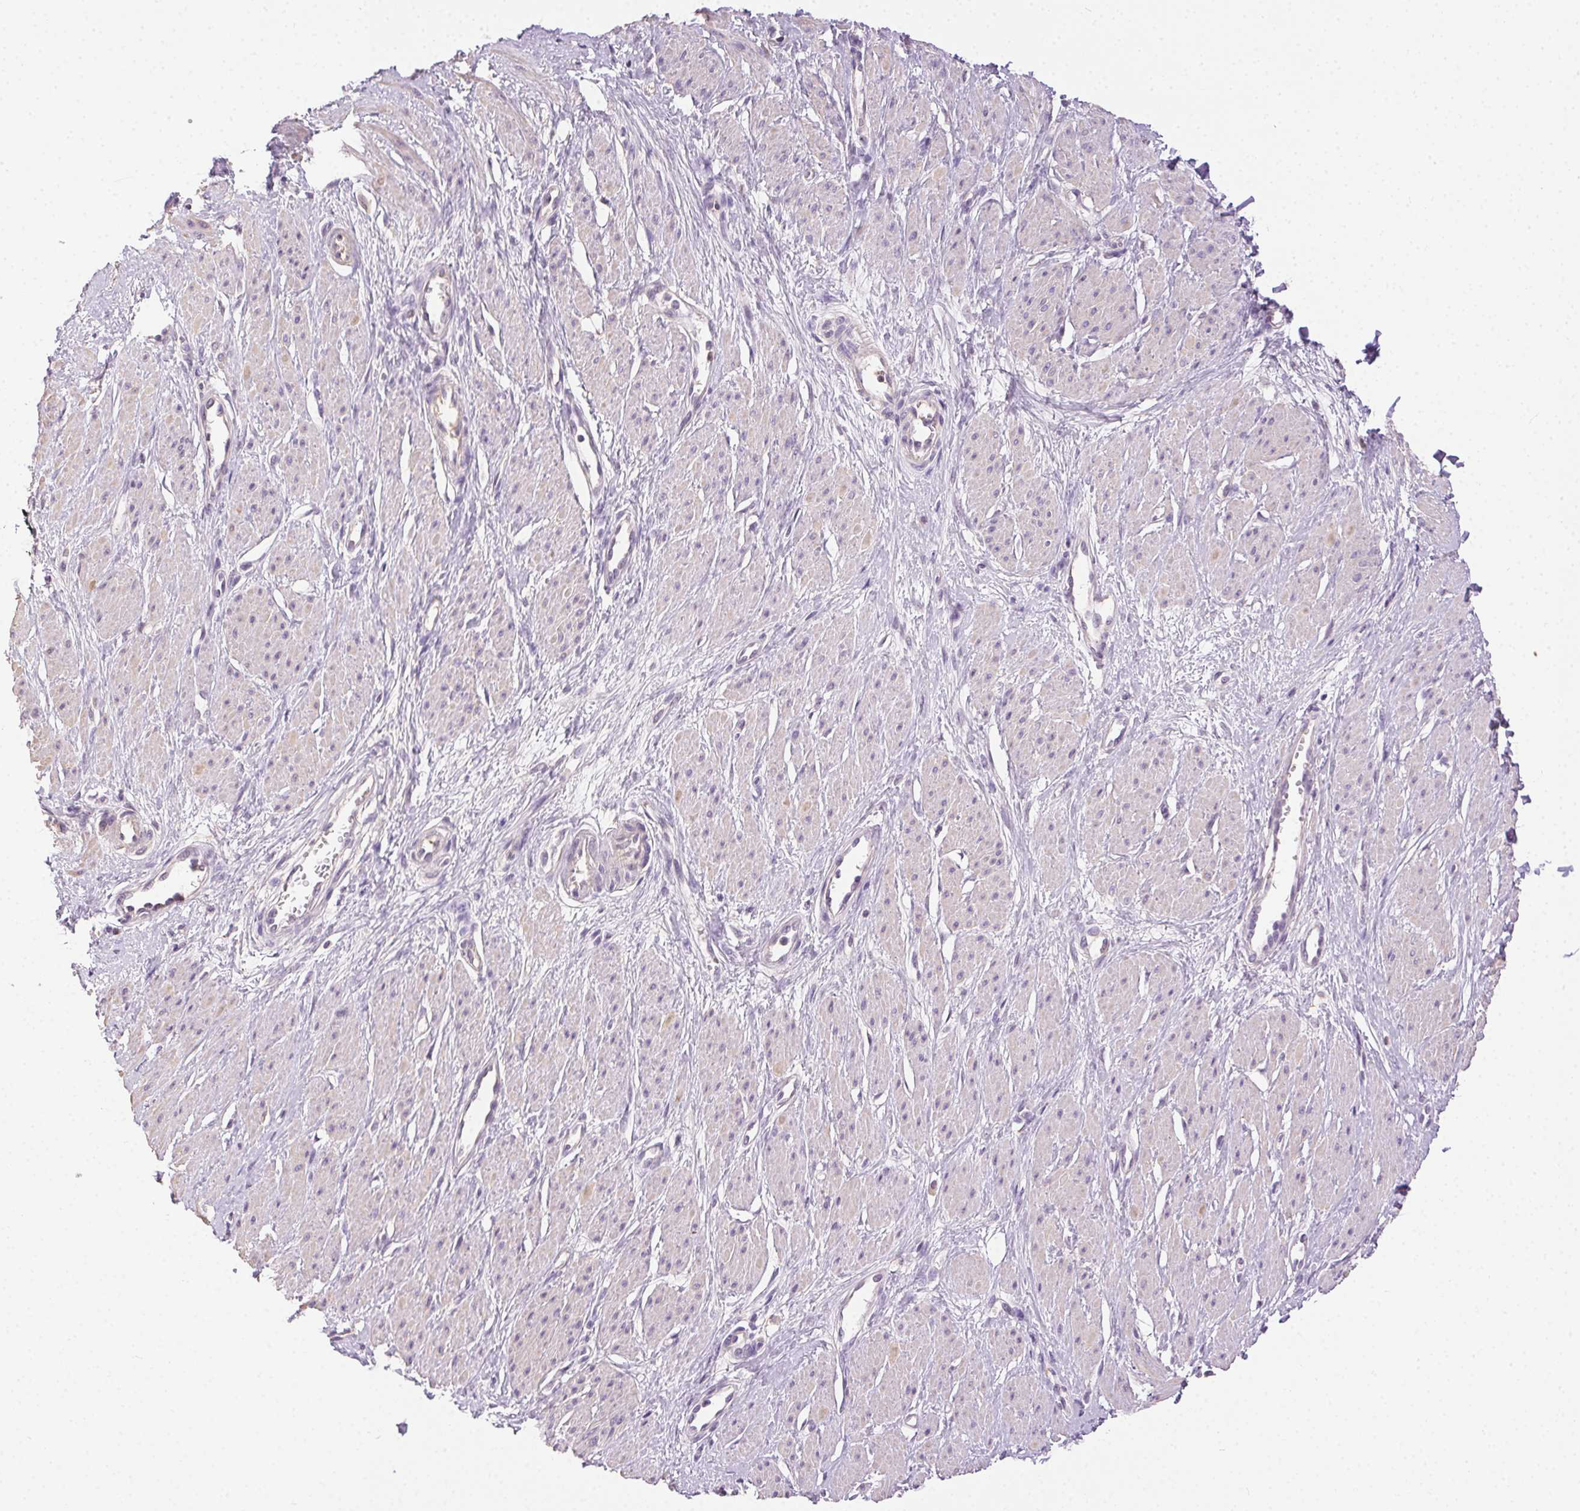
{"staining": {"intensity": "negative", "quantity": "none", "location": "none"}, "tissue": "smooth muscle", "cell_type": "Smooth muscle cells", "image_type": "normal", "snomed": [{"axis": "morphology", "description": "Normal tissue, NOS"}, {"axis": "topography", "description": "Smooth muscle"}, {"axis": "topography", "description": "Uterus"}], "caption": "This histopathology image is of unremarkable smooth muscle stained with IHC to label a protein in brown with the nuclei are counter-stained blue. There is no staining in smooth muscle cells. The staining is performed using DAB brown chromogen with nuclei counter-stained in using hematoxylin.", "gene": "SYCE2", "patient": {"sex": "female", "age": 39}}